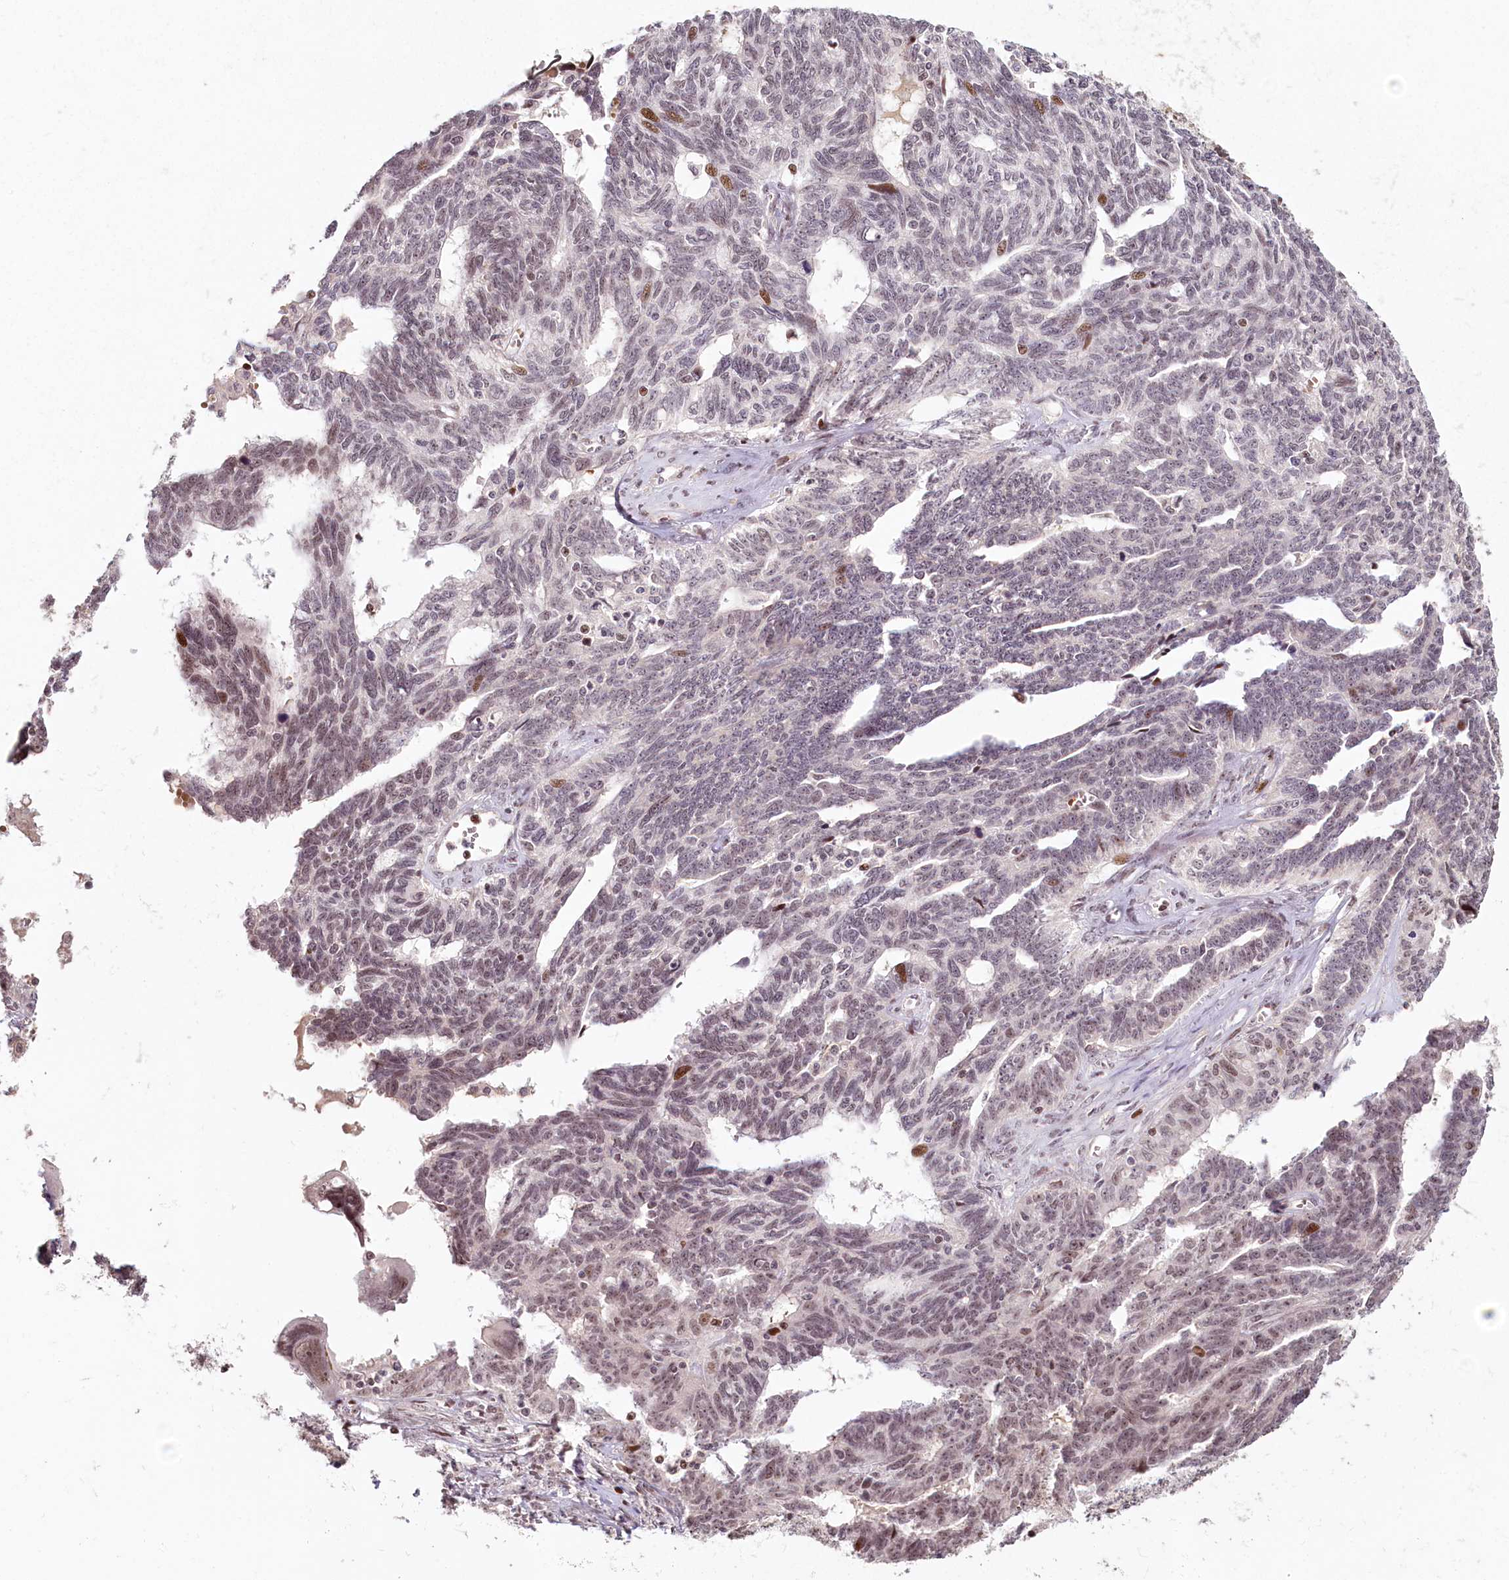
{"staining": {"intensity": "weak", "quantity": "25%-75%", "location": "nuclear"}, "tissue": "ovarian cancer", "cell_type": "Tumor cells", "image_type": "cancer", "snomed": [{"axis": "morphology", "description": "Cystadenocarcinoma, serous, NOS"}, {"axis": "topography", "description": "Ovary"}], "caption": "Protein staining exhibits weak nuclear positivity in approximately 25%-75% of tumor cells in ovarian cancer.", "gene": "FAM204A", "patient": {"sex": "female", "age": 79}}